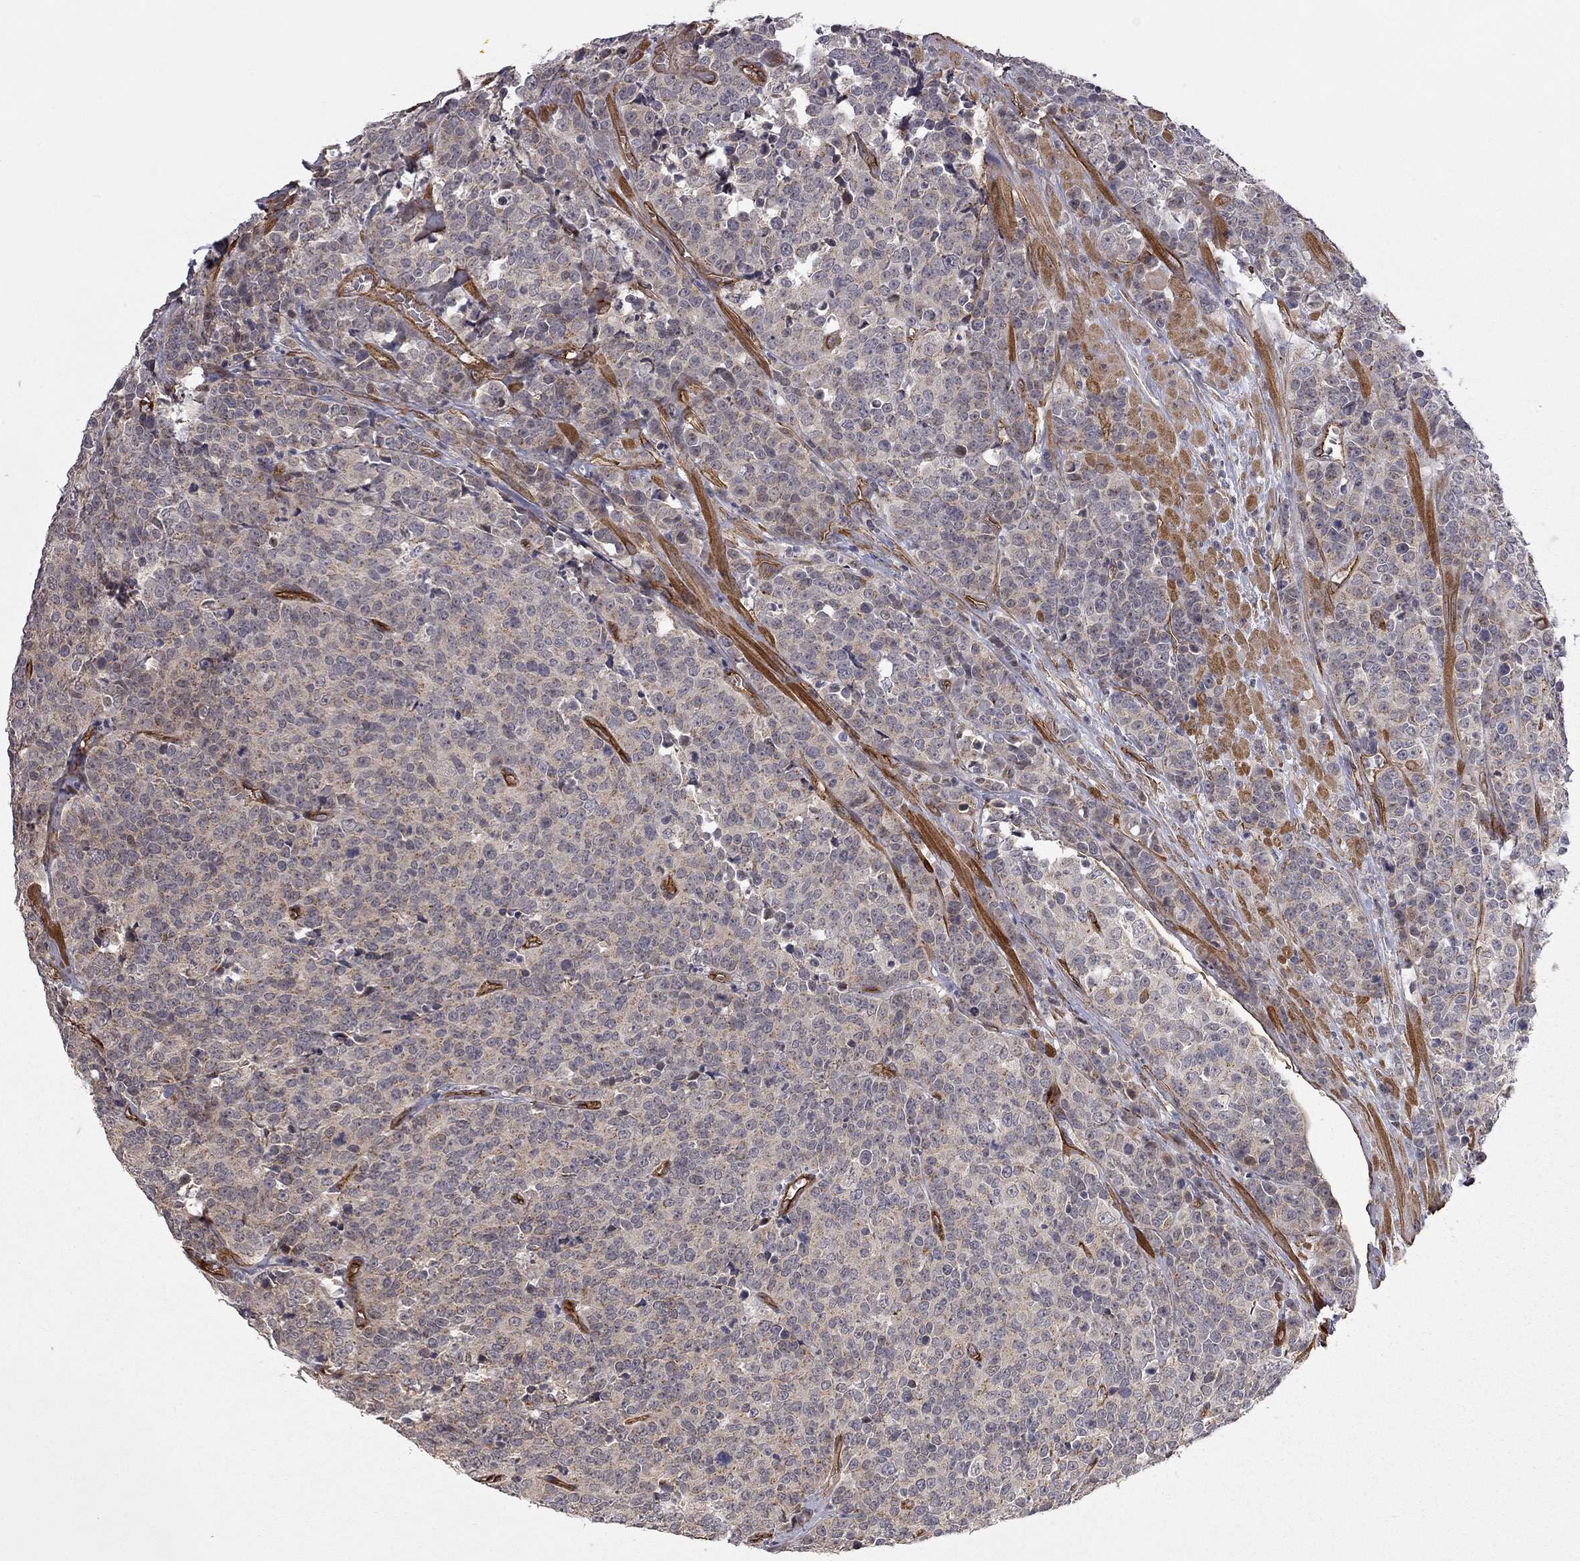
{"staining": {"intensity": "negative", "quantity": "none", "location": "none"}, "tissue": "prostate cancer", "cell_type": "Tumor cells", "image_type": "cancer", "snomed": [{"axis": "morphology", "description": "Adenocarcinoma, NOS"}, {"axis": "topography", "description": "Prostate"}], "caption": "IHC of human prostate cancer shows no positivity in tumor cells.", "gene": "EXOC3L2", "patient": {"sex": "male", "age": 67}}